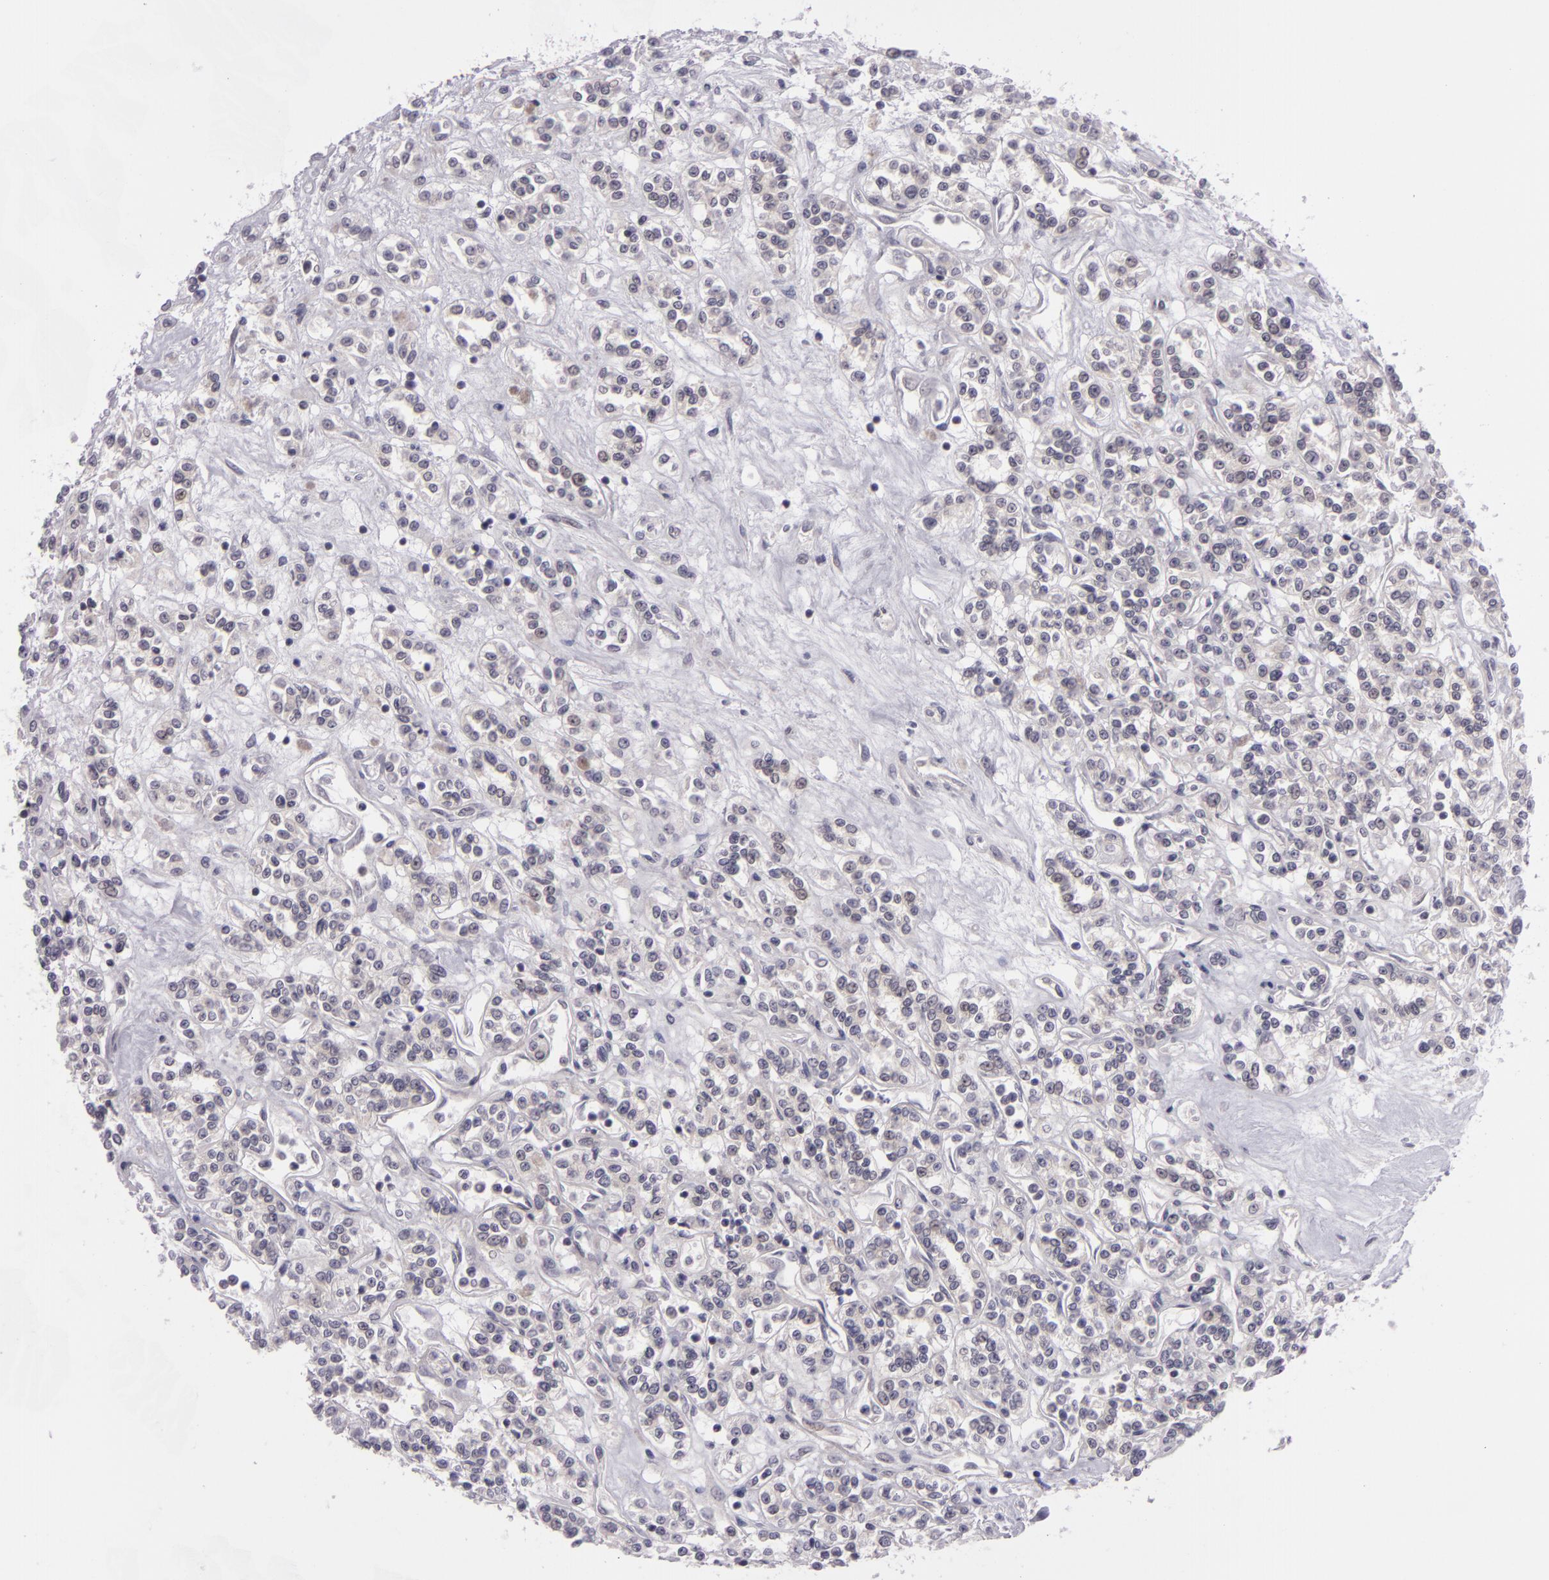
{"staining": {"intensity": "negative", "quantity": "none", "location": "none"}, "tissue": "renal cancer", "cell_type": "Tumor cells", "image_type": "cancer", "snomed": [{"axis": "morphology", "description": "Adenocarcinoma, NOS"}, {"axis": "topography", "description": "Kidney"}], "caption": "Immunohistochemistry image of neoplastic tissue: human adenocarcinoma (renal) stained with DAB (3,3'-diaminobenzidine) shows no significant protein staining in tumor cells.", "gene": "BCL10", "patient": {"sex": "female", "age": 76}}